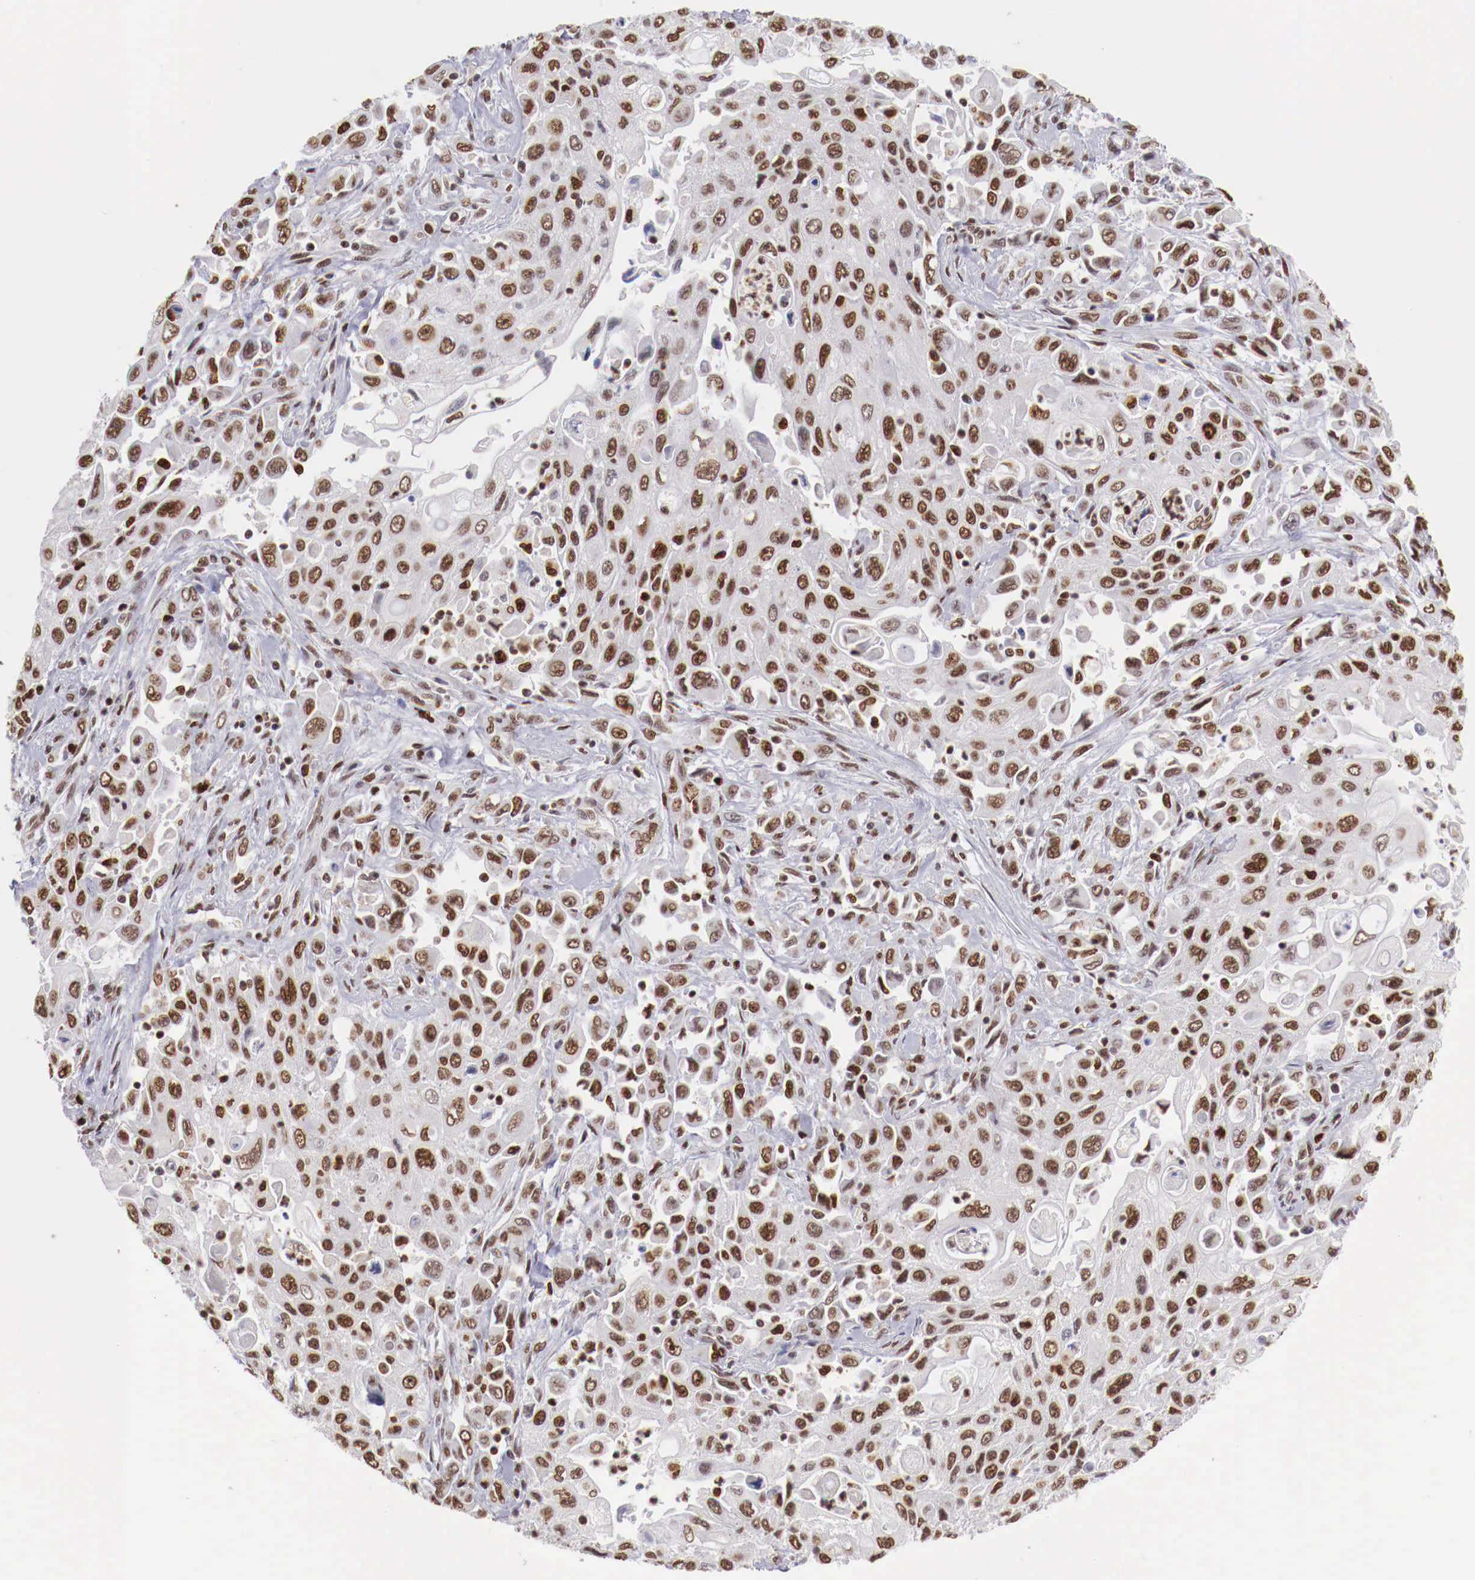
{"staining": {"intensity": "moderate", "quantity": ">75%", "location": "nuclear"}, "tissue": "pancreatic cancer", "cell_type": "Tumor cells", "image_type": "cancer", "snomed": [{"axis": "morphology", "description": "Adenocarcinoma, NOS"}, {"axis": "topography", "description": "Pancreas"}], "caption": "This photomicrograph reveals immunohistochemistry (IHC) staining of pancreatic cancer, with medium moderate nuclear expression in about >75% of tumor cells.", "gene": "MAX", "patient": {"sex": "male", "age": 70}}